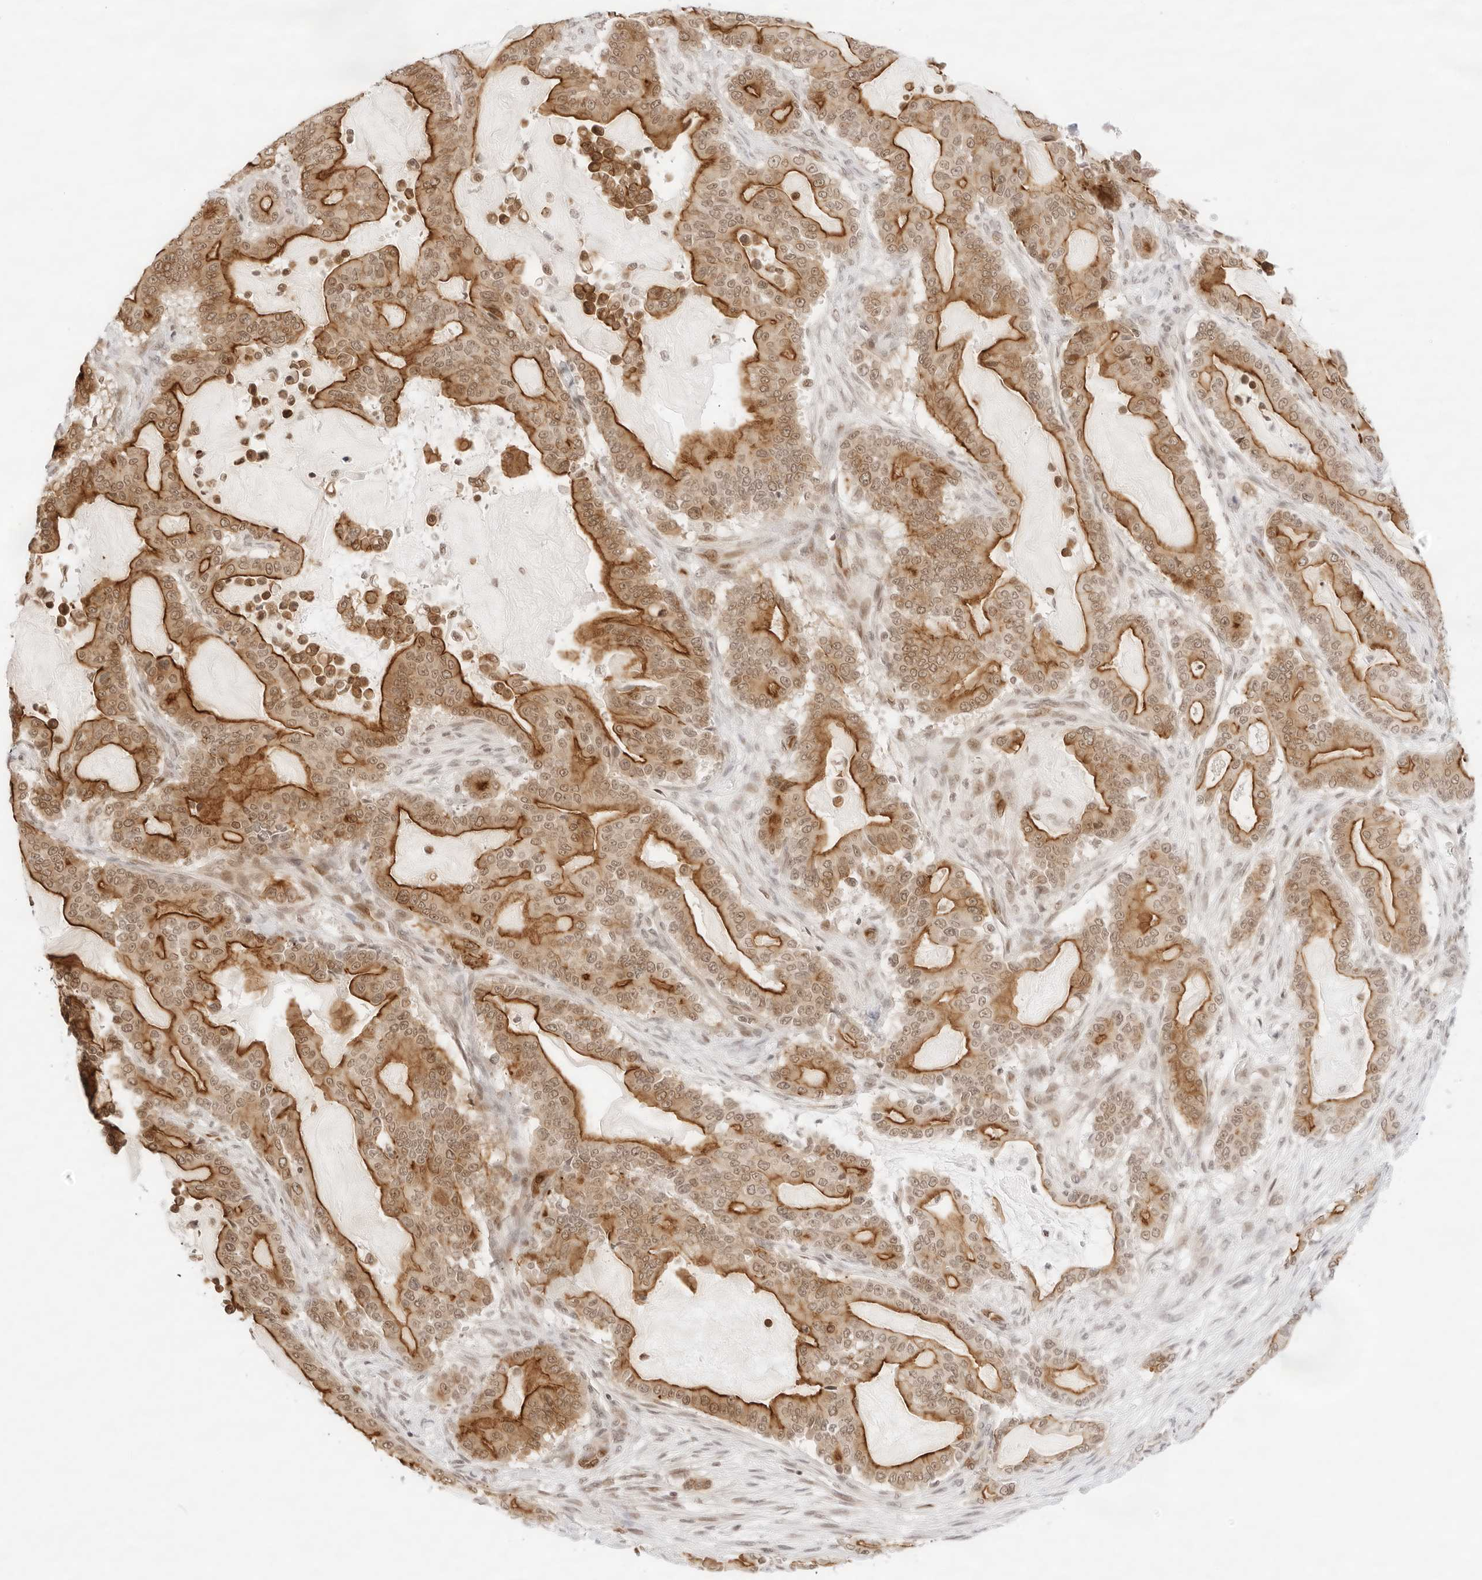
{"staining": {"intensity": "strong", "quantity": "25%-75%", "location": "cytoplasmic/membranous,nuclear"}, "tissue": "pancreatic cancer", "cell_type": "Tumor cells", "image_type": "cancer", "snomed": [{"axis": "morphology", "description": "Adenocarcinoma, NOS"}, {"axis": "topography", "description": "Pancreas"}], "caption": "DAB (3,3'-diaminobenzidine) immunohistochemical staining of human adenocarcinoma (pancreatic) reveals strong cytoplasmic/membranous and nuclear protein positivity in approximately 25%-75% of tumor cells. (Stains: DAB (3,3'-diaminobenzidine) in brown, nuclei in blue, Microscopy: brightfield microscopy at high magnification).", "gene": "GNAS", "patient": {"sex": "male", "age": 63}}